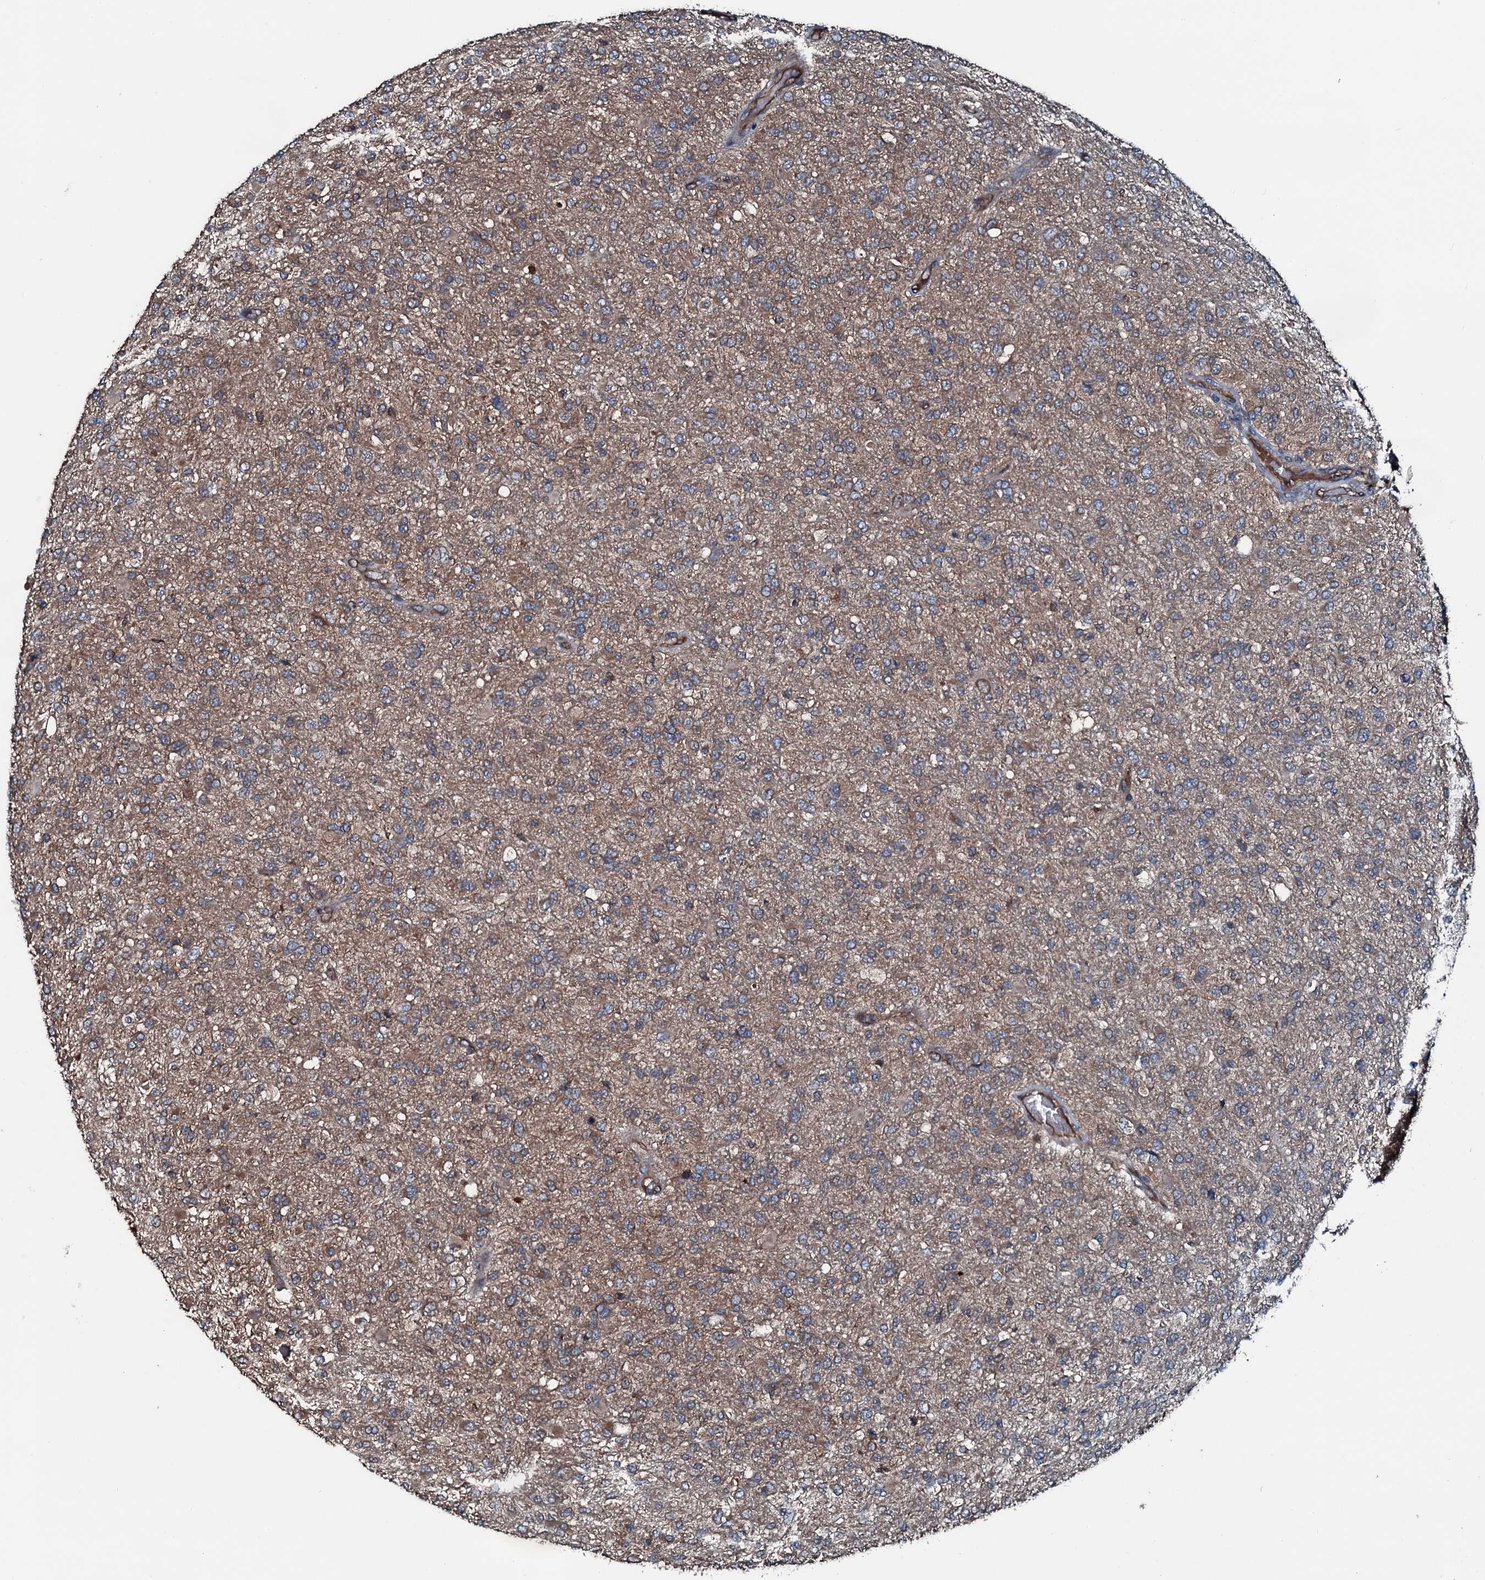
{"staining": {"intensity": "moderate", "quantity": ">75%", "location": "cytoplasmic/membranous"}, "tissue": "glioma", "cell_type": "Tumor cells", "image_type": "cancer", "snomed": [{"axis": "morphology", "description": "Glioma, malignant, High grade"}, {"axis": "topography", "description": "Brain"}], "caption": "A brown stain shows moderate cytoplasmic/membranous expression of a protein in glioma tumor cells.", "gene": "AARS1", "patient": {"sex": "female", "age": 74}}